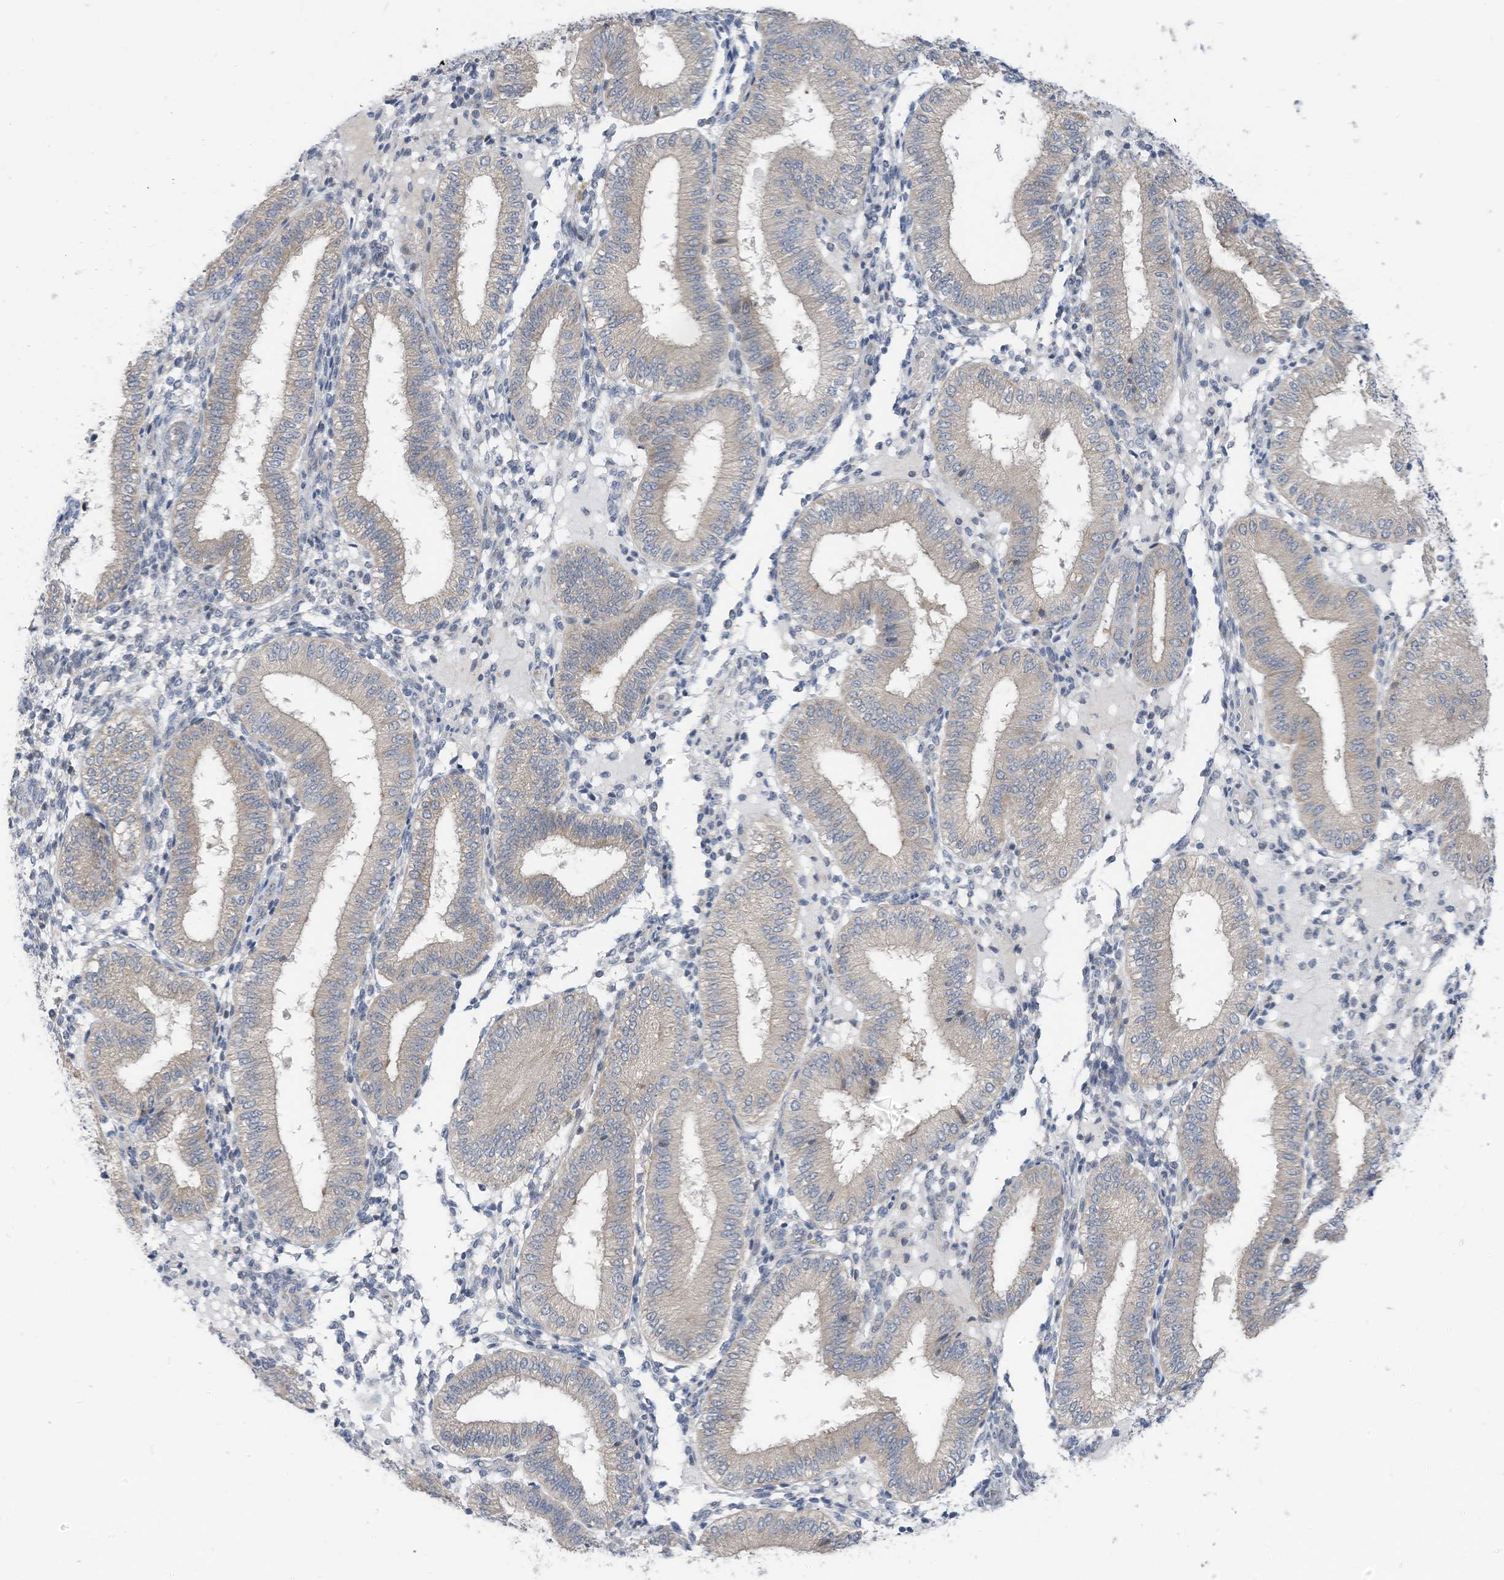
{"staining": {"intensity": "negative", "quantity": "none", "location": "none"}, "tissue": "endometrium", "cell_type": "Cells in endometrial stroma", "image_type": "normal", "snomed": [{"axis": "morphology", "description": "Normal tissue, NOS"}, {"axis": "topography", "description": "Endometrium"}], "caption": "This is a micrograph of immunohistochemistry staining of benign endometrium, which shows no expression in cells in endometrial stroma.", "gene": "LDAH", "patient": {"sex": "female", "age": 39}}